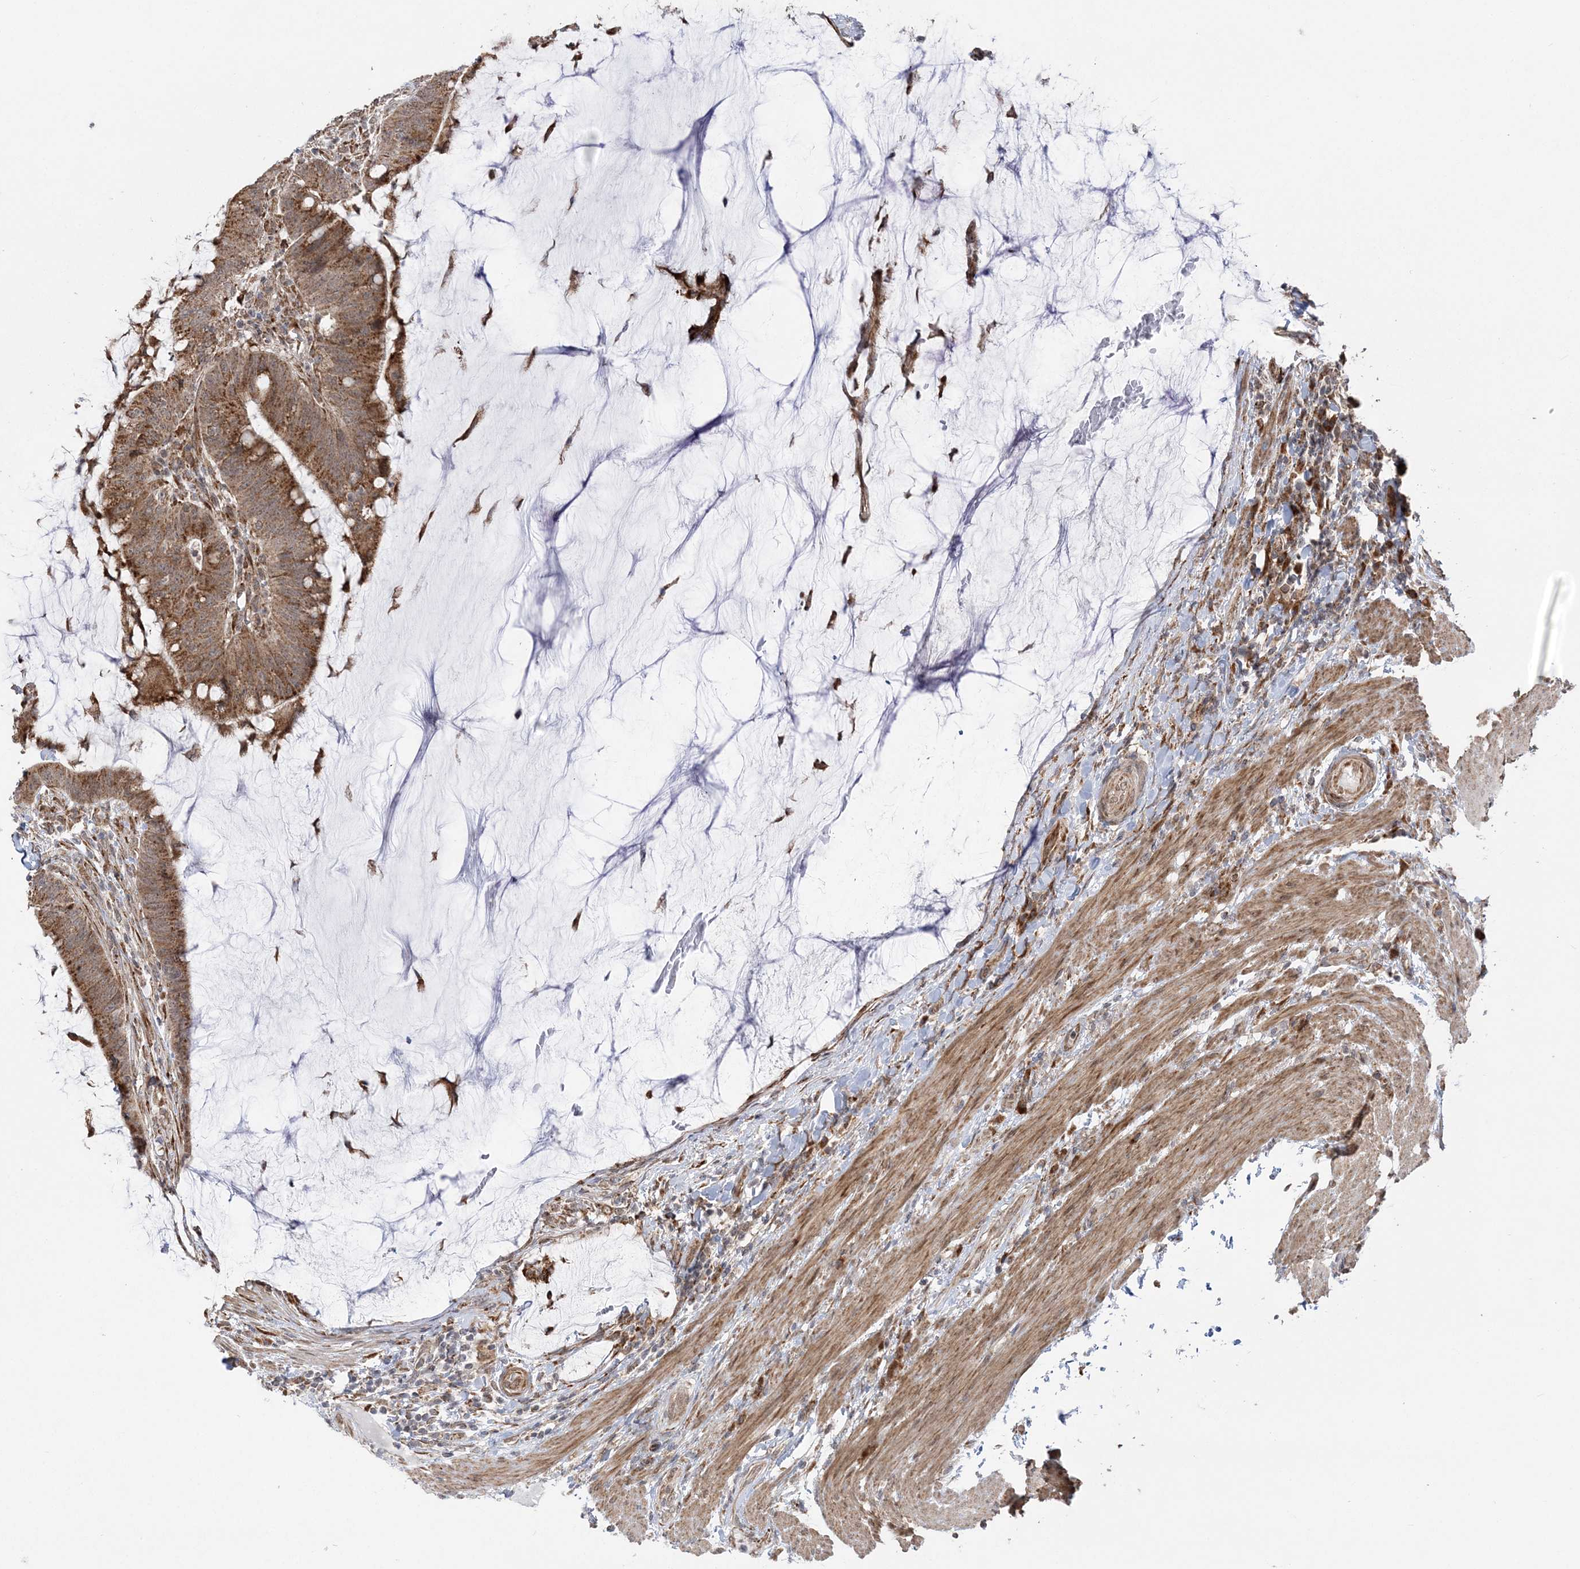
{"staining": {"intensity": "moderate", "quantity": ">75%", "location": "cytoplasmic/membranous"}, "tissue": "colorectal cancer", "cell_type": "Tumor cells", "image_type": "cancer", "snomed": [{"axis": "morphology", "description": "Adenocarcinoma, NOS"}, {"axis": "topography", "description": "Colon"}], "caption": "Human adenocarcinoma (colorectal) stained with a protein marker reveals moderate staining in tumor cells.", "gene": "MRPL47", "patient": {"sex": "female", "age": 66}}